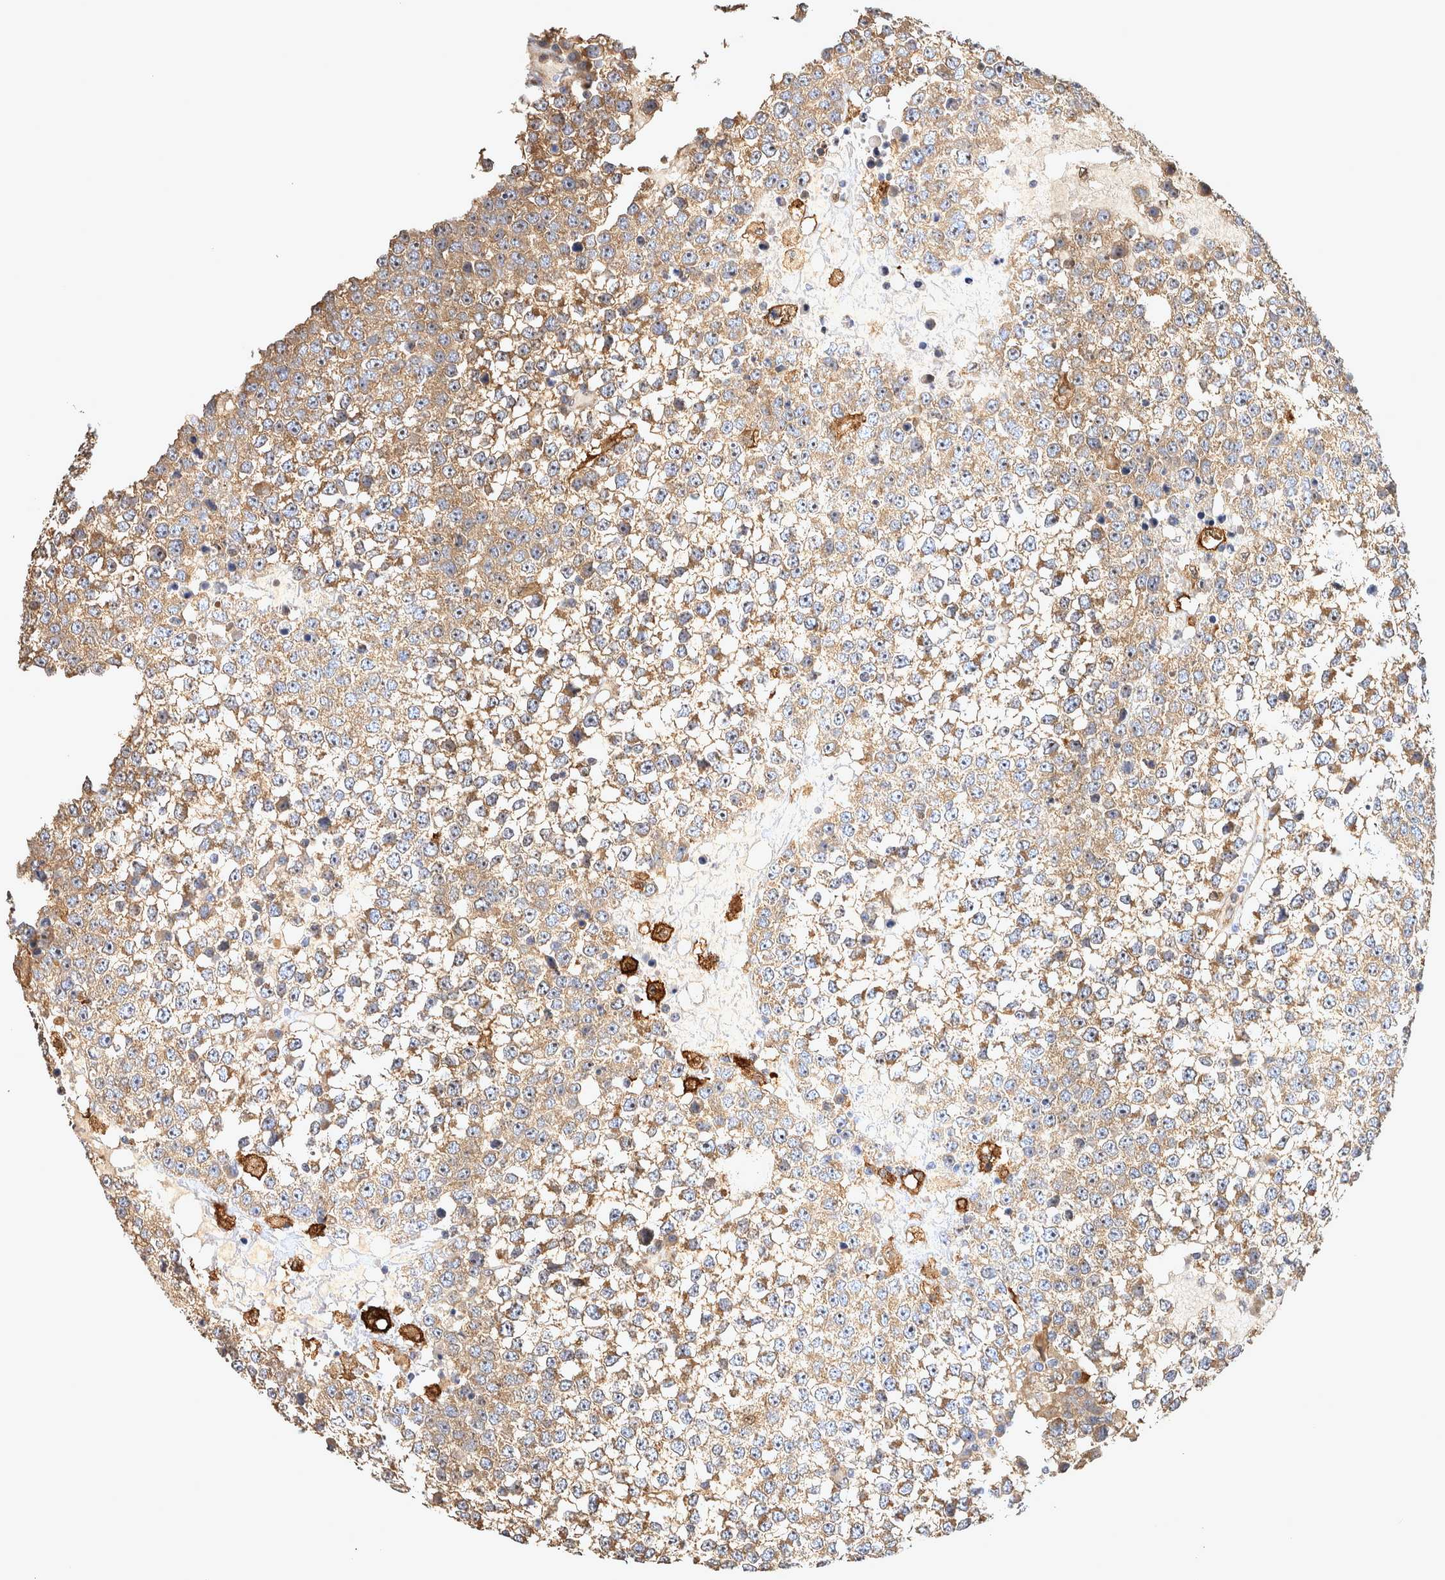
{"staining": {"intensity": "moderate", "quantity": ">75%", "location": "cytoplasmic/membranous"}, "tissue": "testis cancer", "cell_type": "Tumor cells", "image_type": "cancer", "snomed": [{"axis": "morphology", "description": "Seminoma, NOS"}, {"axis": "topography", "description": "Testis"}], "caption": "IHC staining of testis cancer (seminoma), which shows medium levels of moderate cytoplasmic/membranous positivity in approximately >75% of tumor cells indicating moderate cytoplasmic/membranous protein staining. The staining was performed using DAB (3,3'-diaminobenzidine) (brown) for protein detection and nuclei were counterstained in hematoxylin (blue).", "gene": "ATXN2", "patient": {"sex": "male", "age": 65}}